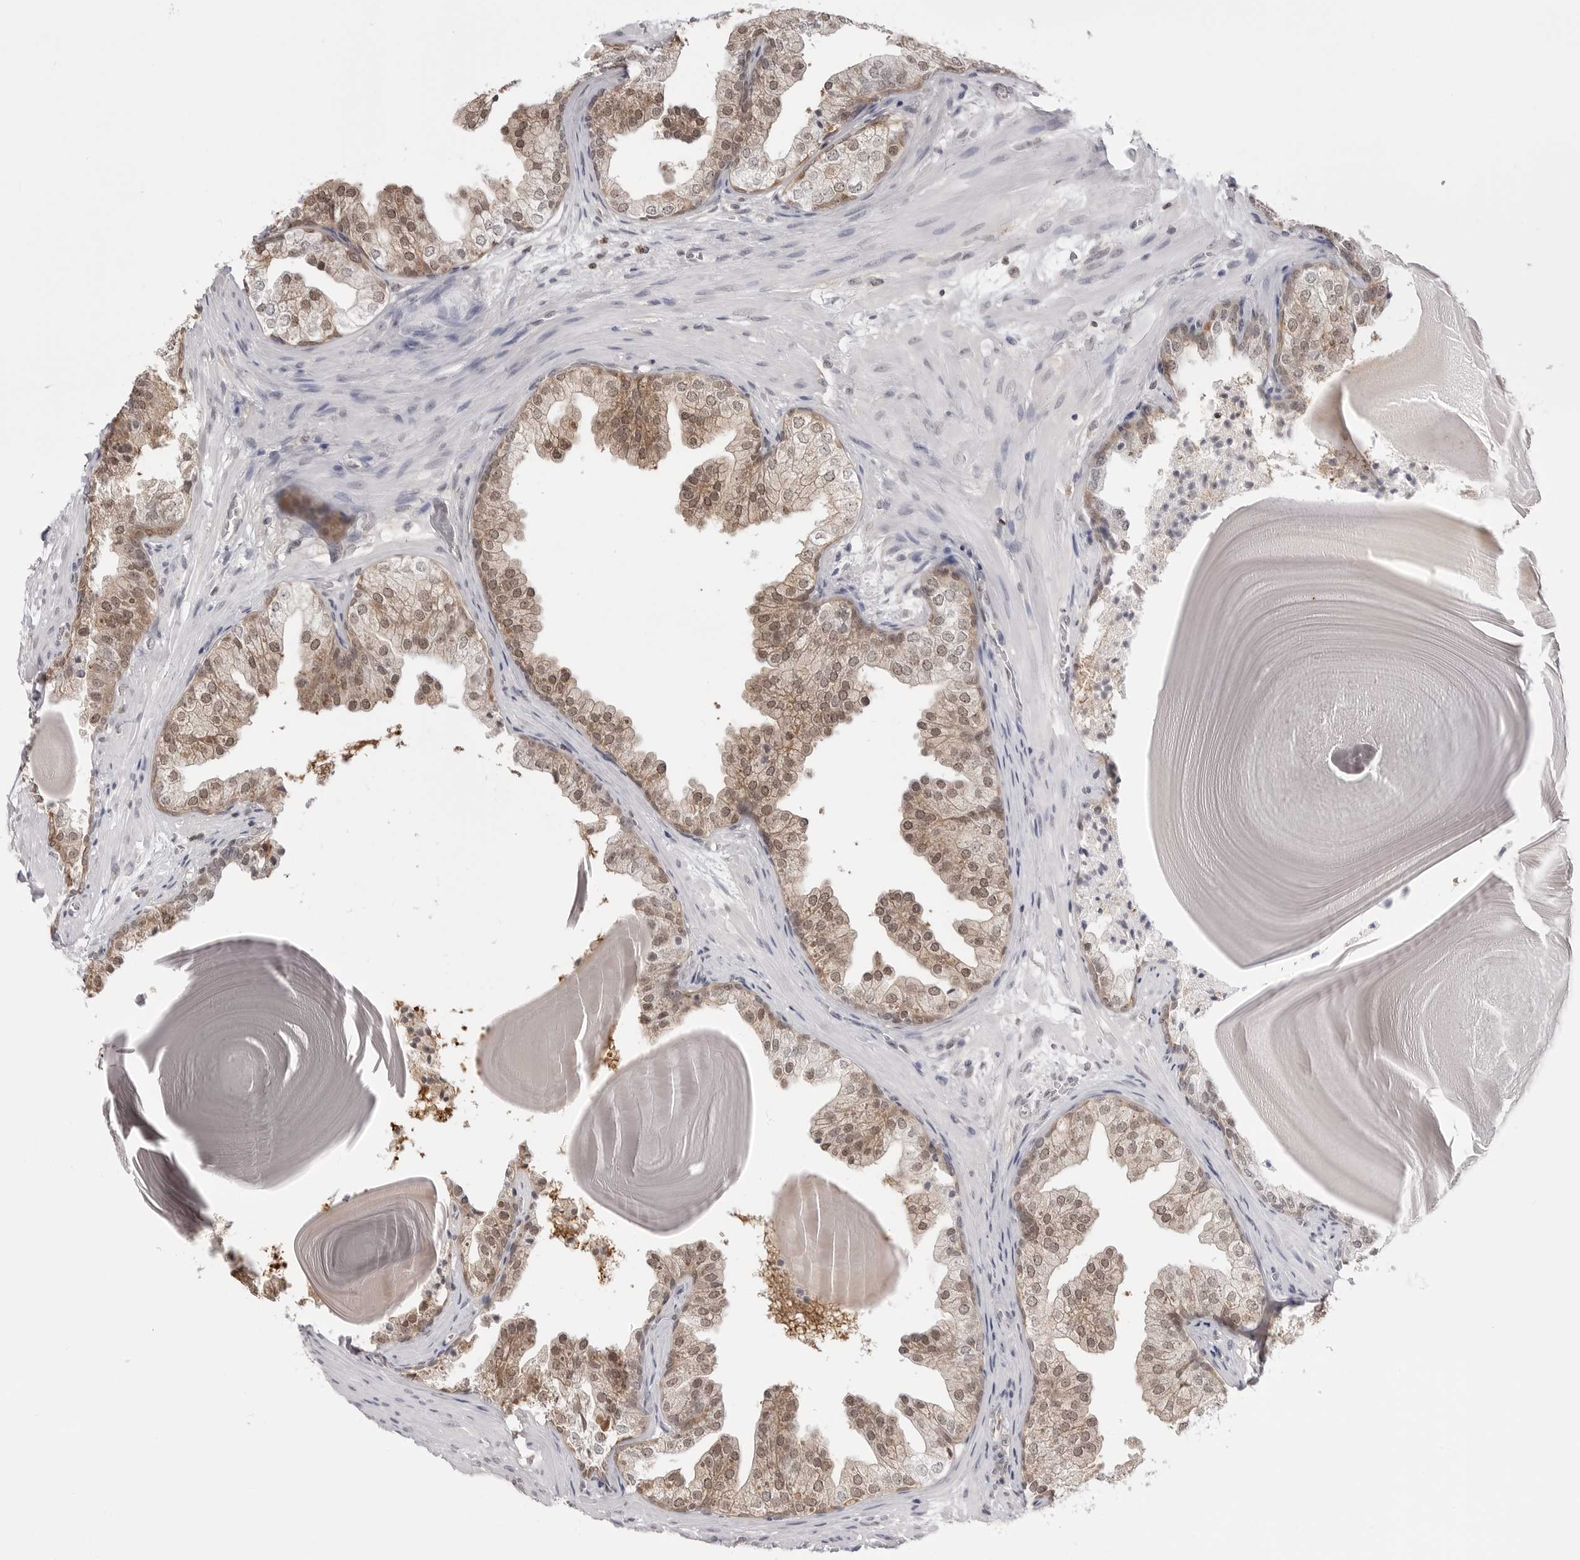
{"staining": {"intensity": "moderate", "quantity": ">75%", "location": "cytoplasmic/membranous,nuclear"}, "tissue": "prostate", "cell_type": "Glandular cells", "image_type": "normal", "snomed": [{"axis": "morphology", "description": "Normal tissue, NOS"}, {"axis": "topography", "description": "Prostate"}], "caption": "DAB immunohistochemical staining of unremarkable prostate exhibits moderate cytoplasmic/membranous,nuclear protein positivity in approximately >75% of glandular cells. Nuclei are stained in blue.", "gene": "YWHAG", "patient": {"sex": "male", "age": 48}}